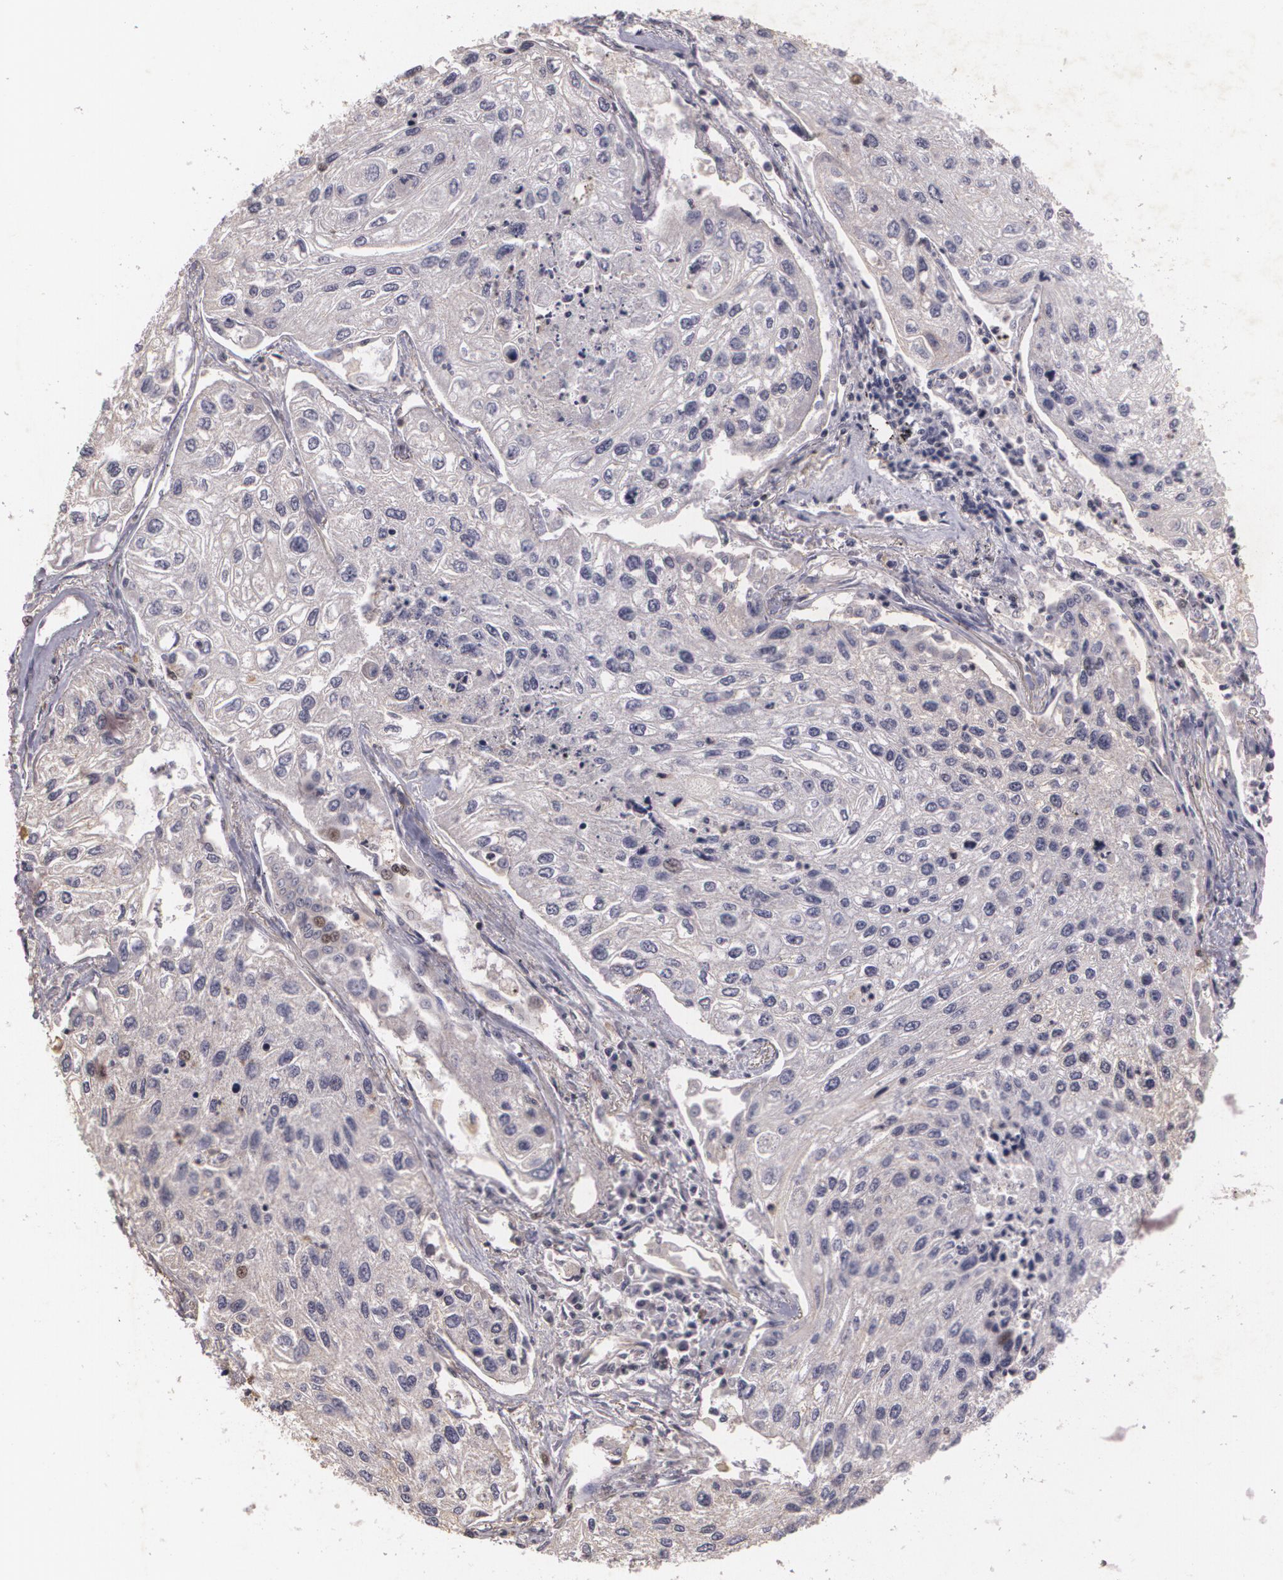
{"staining": {"intensity": "weak", "quantity": "<25%", "location": "nuclear"}, "tissue": "lung cancer", "cell_type": "Tumor cells", "image_type": "cancer", "snomed": [{"axis": "morphology", "description": "Squamous cell carcinoma, NOS"}, {"axis": "topography", "description": "Lung"}], "caption": "Lung cancer (squamous cell carcinoma) was stained to show a protein in brown. There is no significant positivity in tumor cells.", "gene": "KCNA4", "patient": {"sex": "male", "age": 75}}